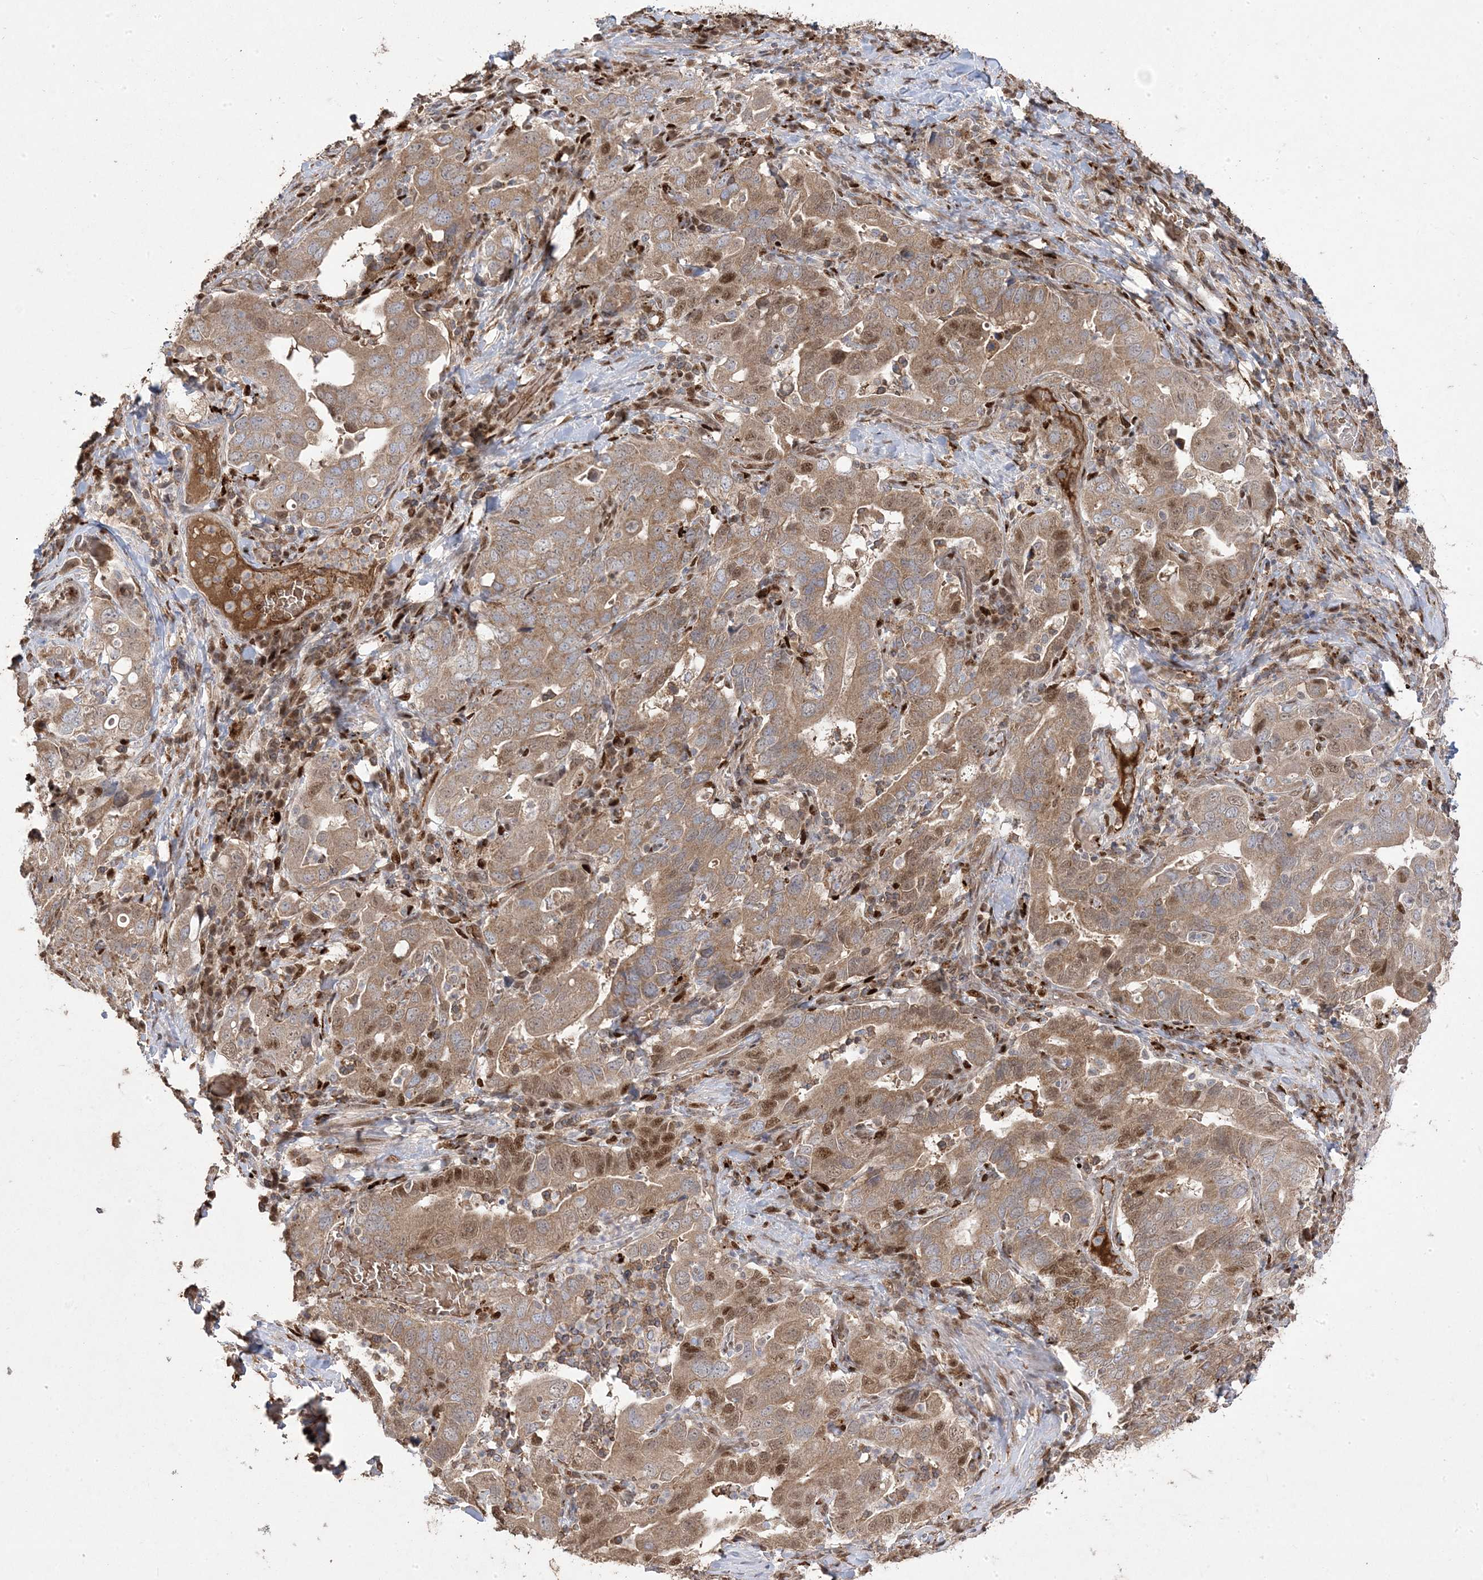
{"staining": {"intensity": "moderate", "quantity": ">75%", "location": "cytoplasmic/membranous"}, "tissue": "stomach cancer", "cell_type": "Tumor cells", "image_type": "cancer", "snomed": [{"axis": "morphology", "description": "Adenocarcinoma, NOS"}, {"axis": "topography", "description": "Stomach, upper"}], "caption": "Adenocarcinoma (stomach) stained for a protein exhibits moderate cytoplasmic/membranous positivity in tumor cells.", "gene": "PPOX", "patient": {"sex": "male", "age": 62}}